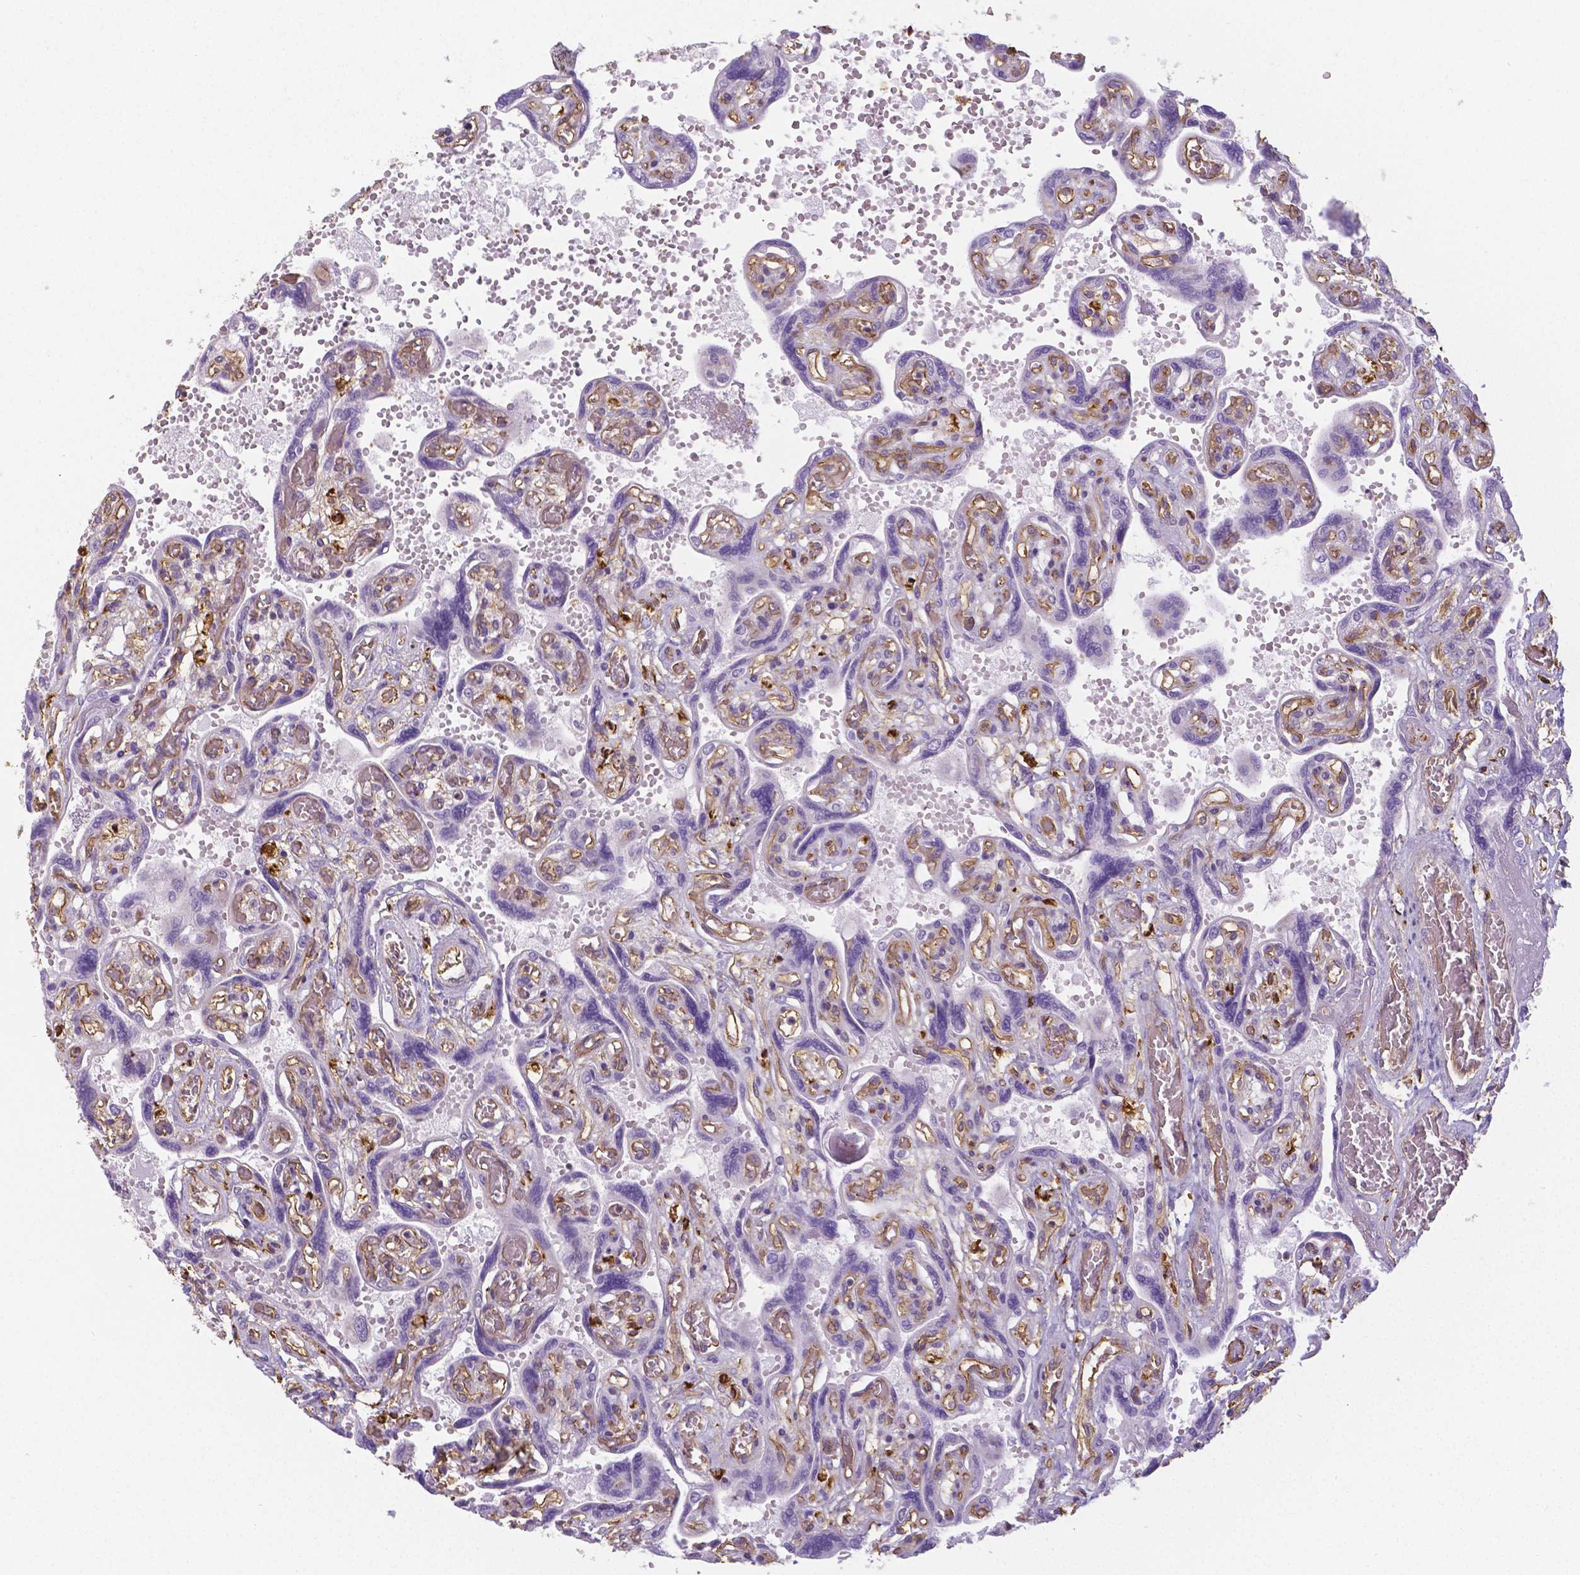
{"staining": {"intensity": "negative", "quantity": "none", "location": "none"}, "tissue": "placenta", "cell_type": "Decidual cells", "image_type": "normal", "snomed": [{"axis": "morphology", "description": "Normal tissue, NOS"}, {"axis": "topography", "description": "Placenta"}], "caption": "Immunohistochemistry (IHC) image of benign human placenta stained for a protein (brown), which demonstrates no expression in decidual cells.", "gene": "CRMP1", "patient": {"sex": "female", "age": 32}}